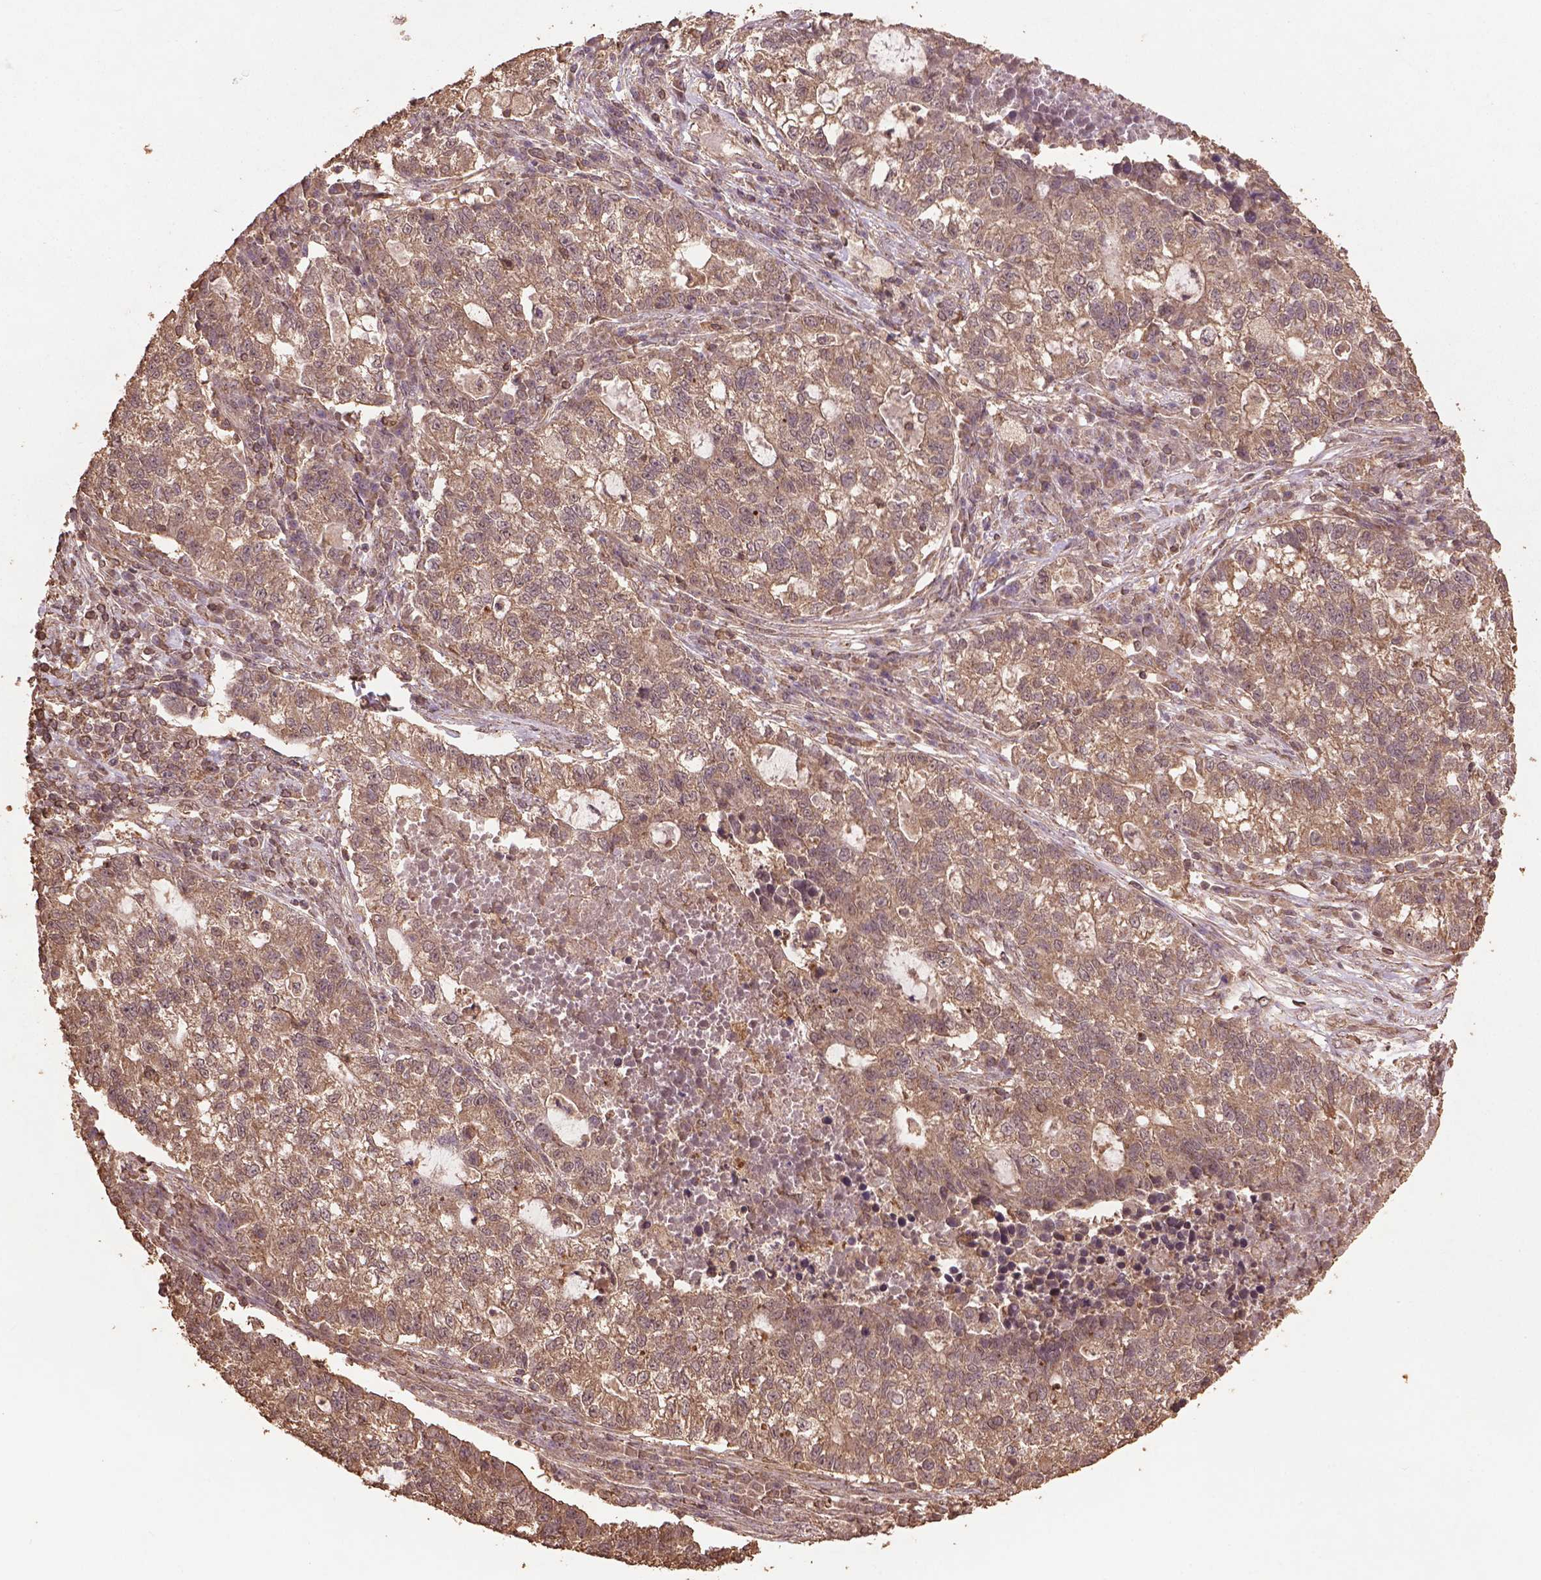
{"staining": {"intensity": "weak", "quantity": ">75%", "location": "cytoplasmic/membranous"}, "tissue": "lung cancer", "cell_type": "Tumor cells", "image_type": "cancer", "snomed": [{"axis": "morphology", "description": "Adenocarcinoma, NOS"}, {"axis": "topography", "description": "Lung"}], "caption": "A low amount of weak cytoplasmic/membranous staining is identified in approximately >75% of tumor cells in lung cancer (adenocarcinoma) tissue. Ihc stains the protein in brown and the nuclei are stained blue.", "gene": "BABAM1", "patient": {"sex": "male", "age": 57}}